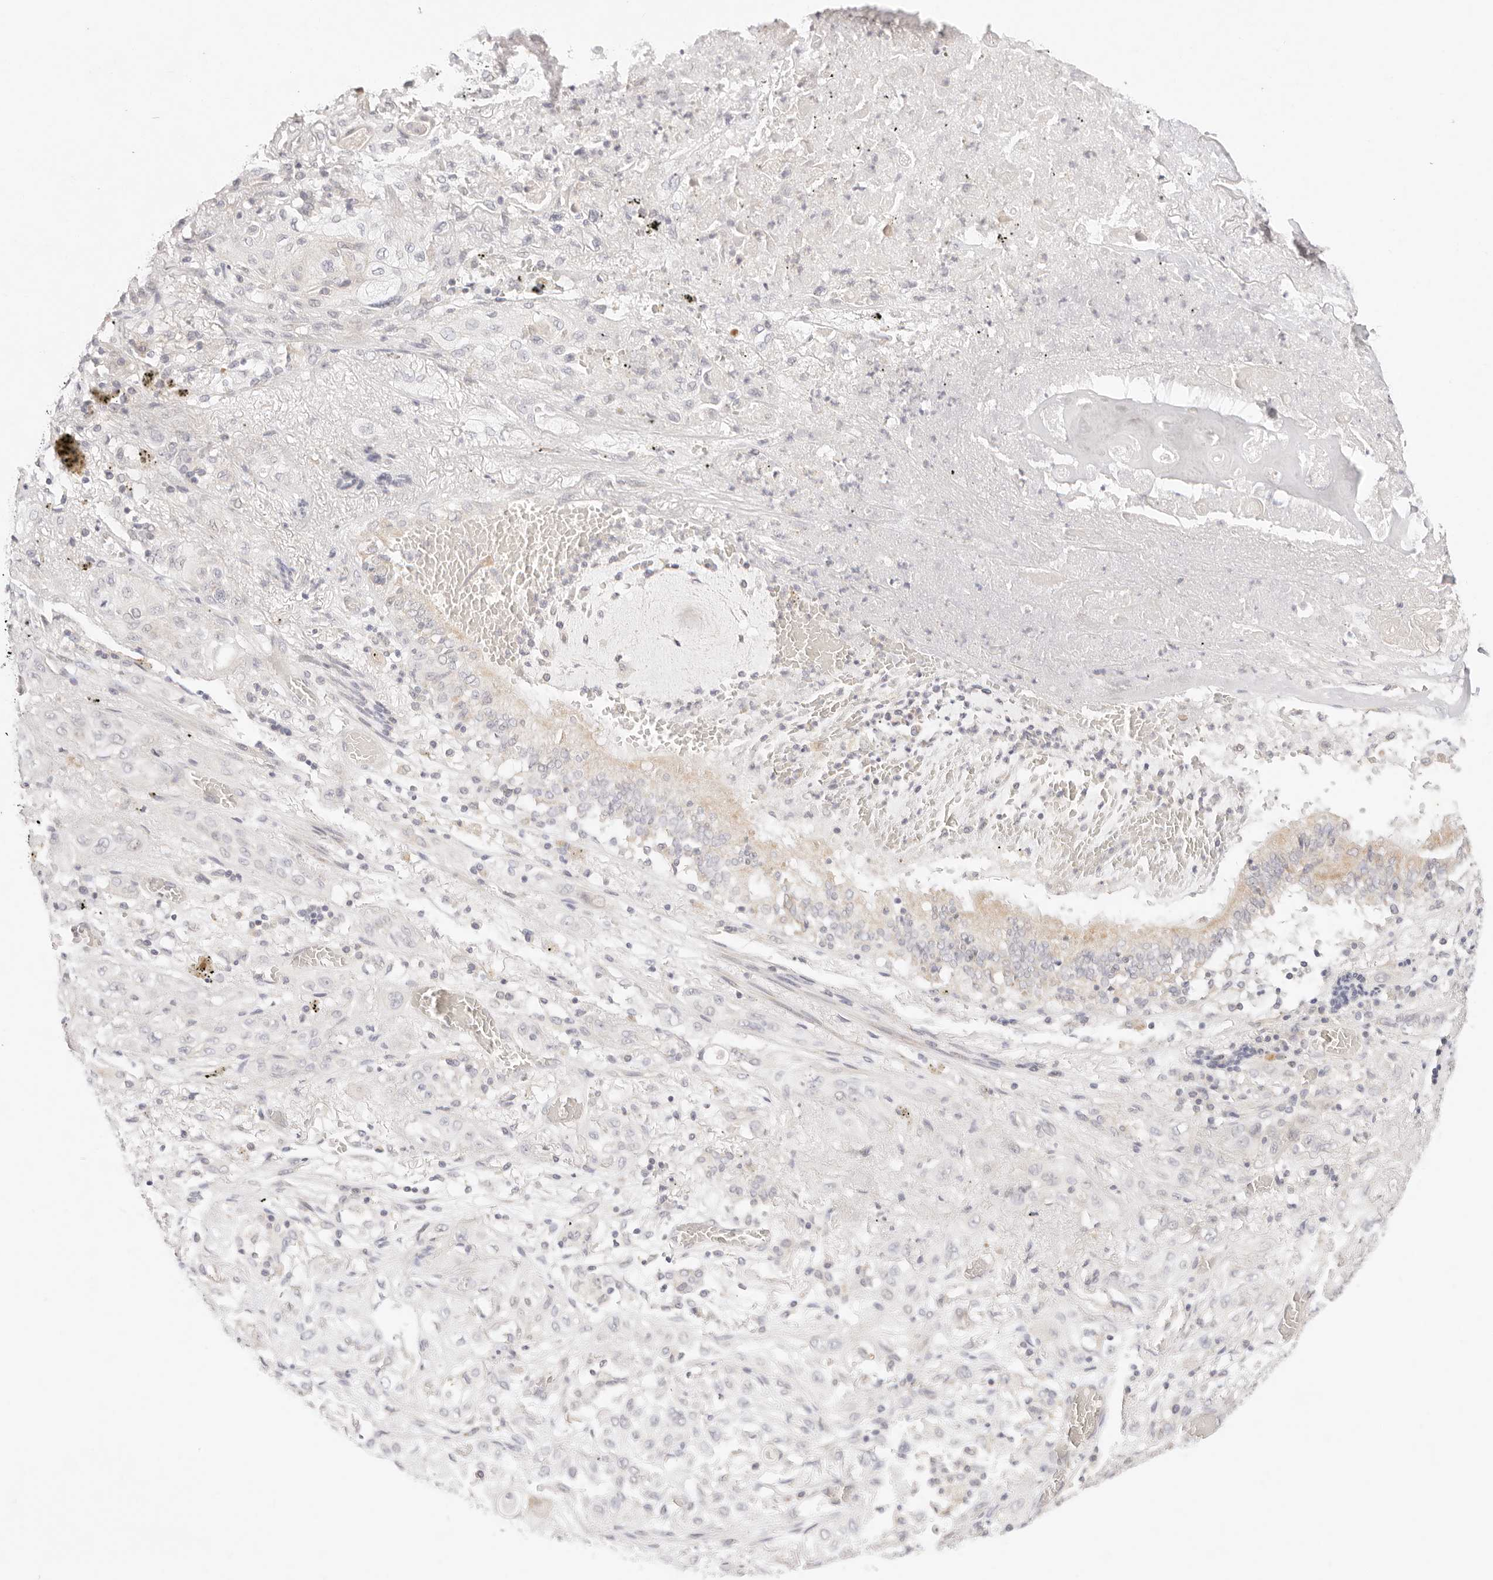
{"staining": {"intensity": "negative", "quantity": "none", "location": "none"}, "tissue": "lung cancer", "cell_type": "Tumor cells", "image_type": "cancer", "snomed": [{"axis": "morphology", "description": "Squamous cell carcinoma, NOS"}, {"axis": "topography", "description": "Lung"}], "caption": "A photomicrograph of squamous cell carcinoma (lung) stained for a protein reveals no brown staining in tumor cells. Brightfield microscopy of immunohistochemistry stained with DAB (3,3'-diaminobenzidine) (brown) and hematoxylin (blue), captured at high magnification.", "gene": "GPR156", "patient": {"sex": "female", "age": 47}}